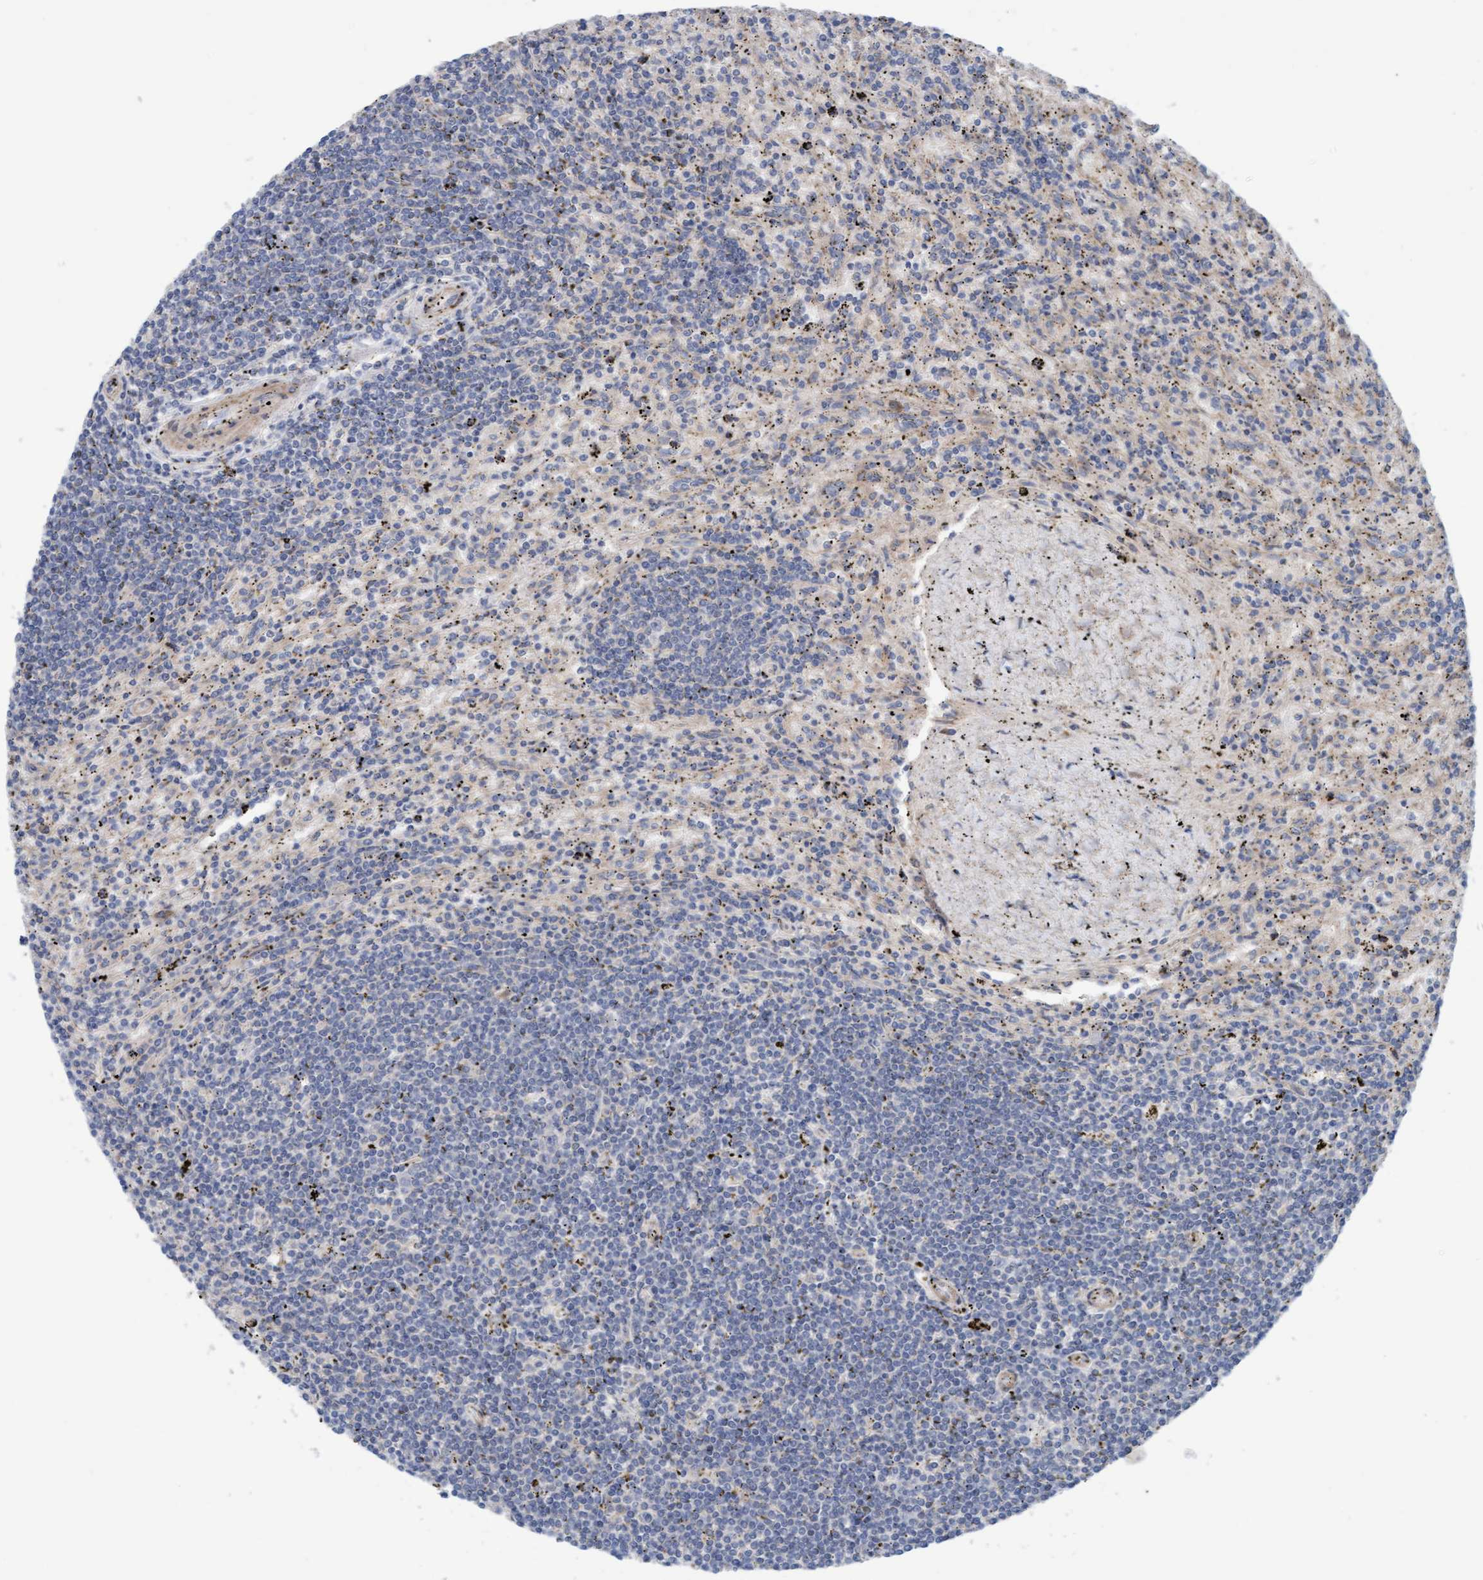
{"staining": {"intensity": "weak", "quantity": "<25%", "location": "cytoplasmic/membranous"}, "tissue": "lymphoma", "cell_type": "Tumor cells", "image_type": "cancer", "snomed": [{"axis": "morphology", "description": "Malignant lymphoma, non-Hodgkin's type, Low grade"}, {"axis": "topography", "description": "Spleen"}], "caption": "Tumor cells show no significant protein staining in lymphoma.", "gene": "CDK5RAP3", "patient": {"sex": "male", "age": 76}}